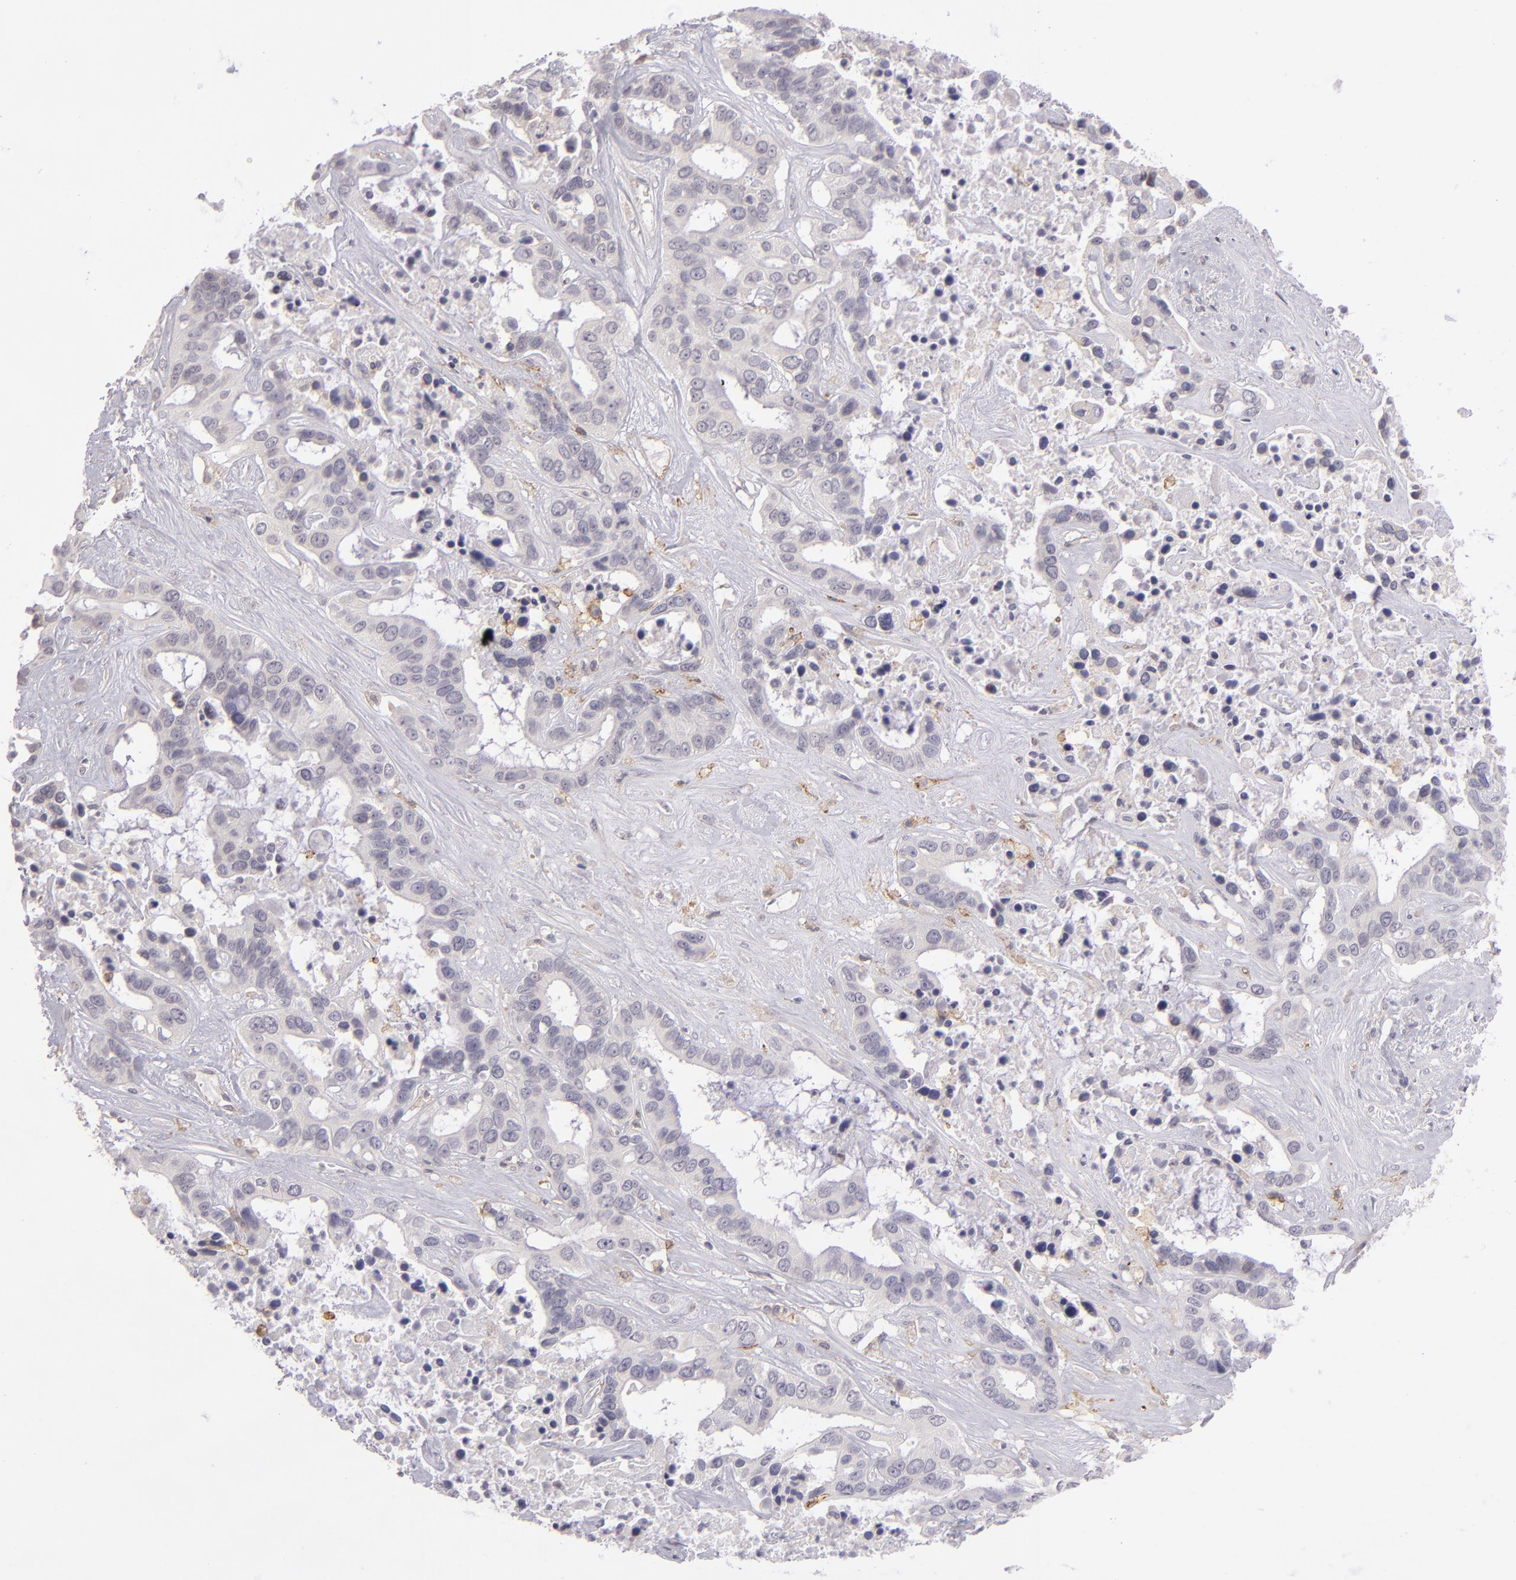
{"staining": {"intensity": "negative", "quantity": "none", "location": "none"}, "tissue": "liver cancer", "cell_type": "Tumor cells", "image_type": "cancer", "snomed": [{"axis": "morphology", "description": "Cholangiocarcinoma"}, {"axis": "topography", "description": "Liver"}], "caption": "The immunohistochemistry (IHC) micrograph has no significant expression in tumor cells of liver cholangiocarcinoma tissue.", "gene": "THBD", "patient": {"sex": "female", "age": 65}}